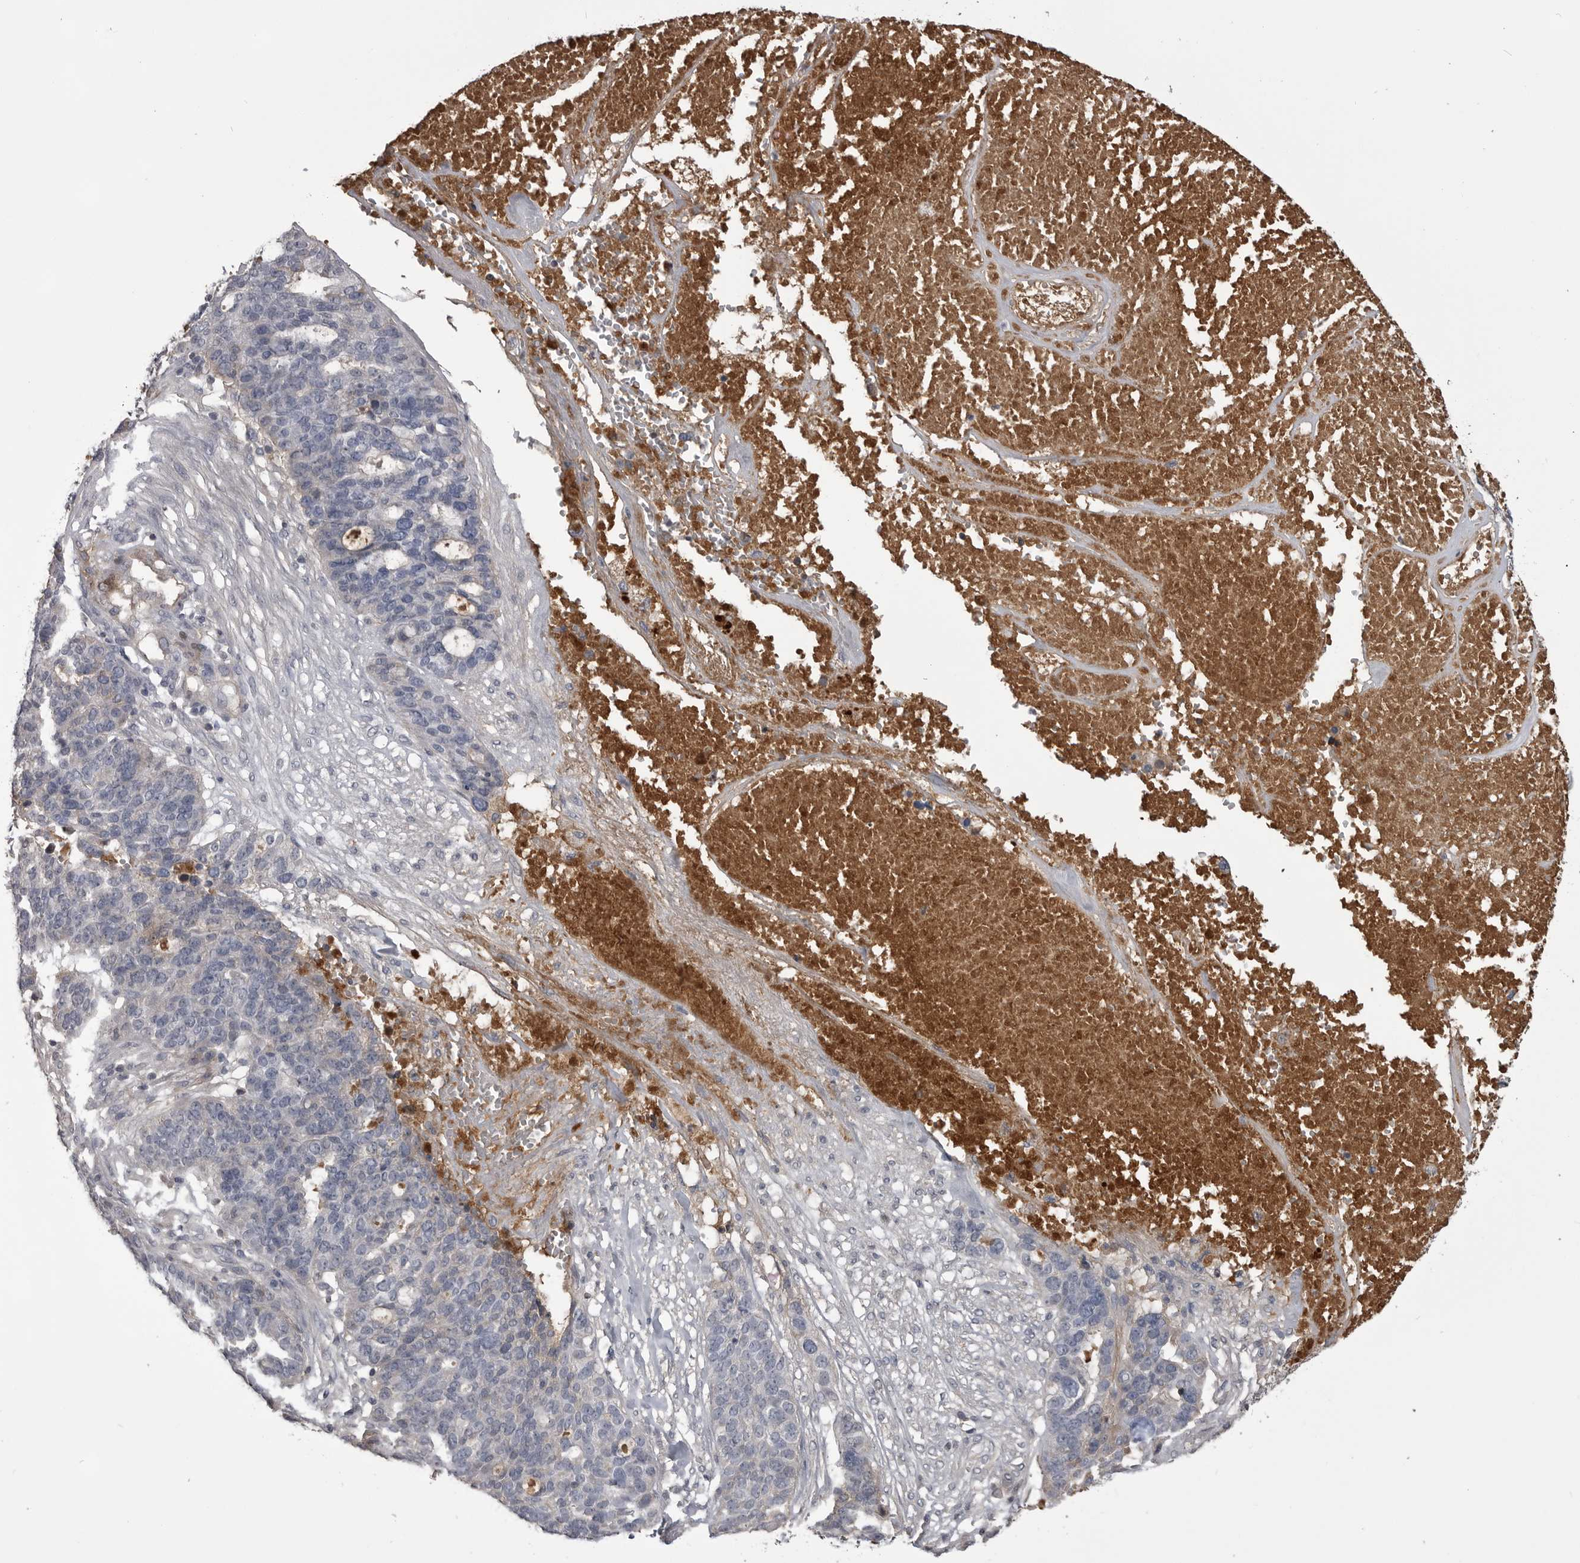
{"staining": {"intensity": "negative", "quantity": "none", "location": "none"}, "tissue": "ovarian cancer", "cell_type": "Tumor cells", "image_type": "cancer", "snomed": [{"axis": "morphology", "description": "Cystadenocarcinoma, serous, NOS"}, {"axis": "topography", "description": "Ovary"}], "caption": "This is an immunohistochemistry photomicrograph of human ovarian cancer (serous cystadenocarcinoma). There is no expression in tumor cells.", "gene": "AHSG", "patient": {"sex": "female", "age": 59}}